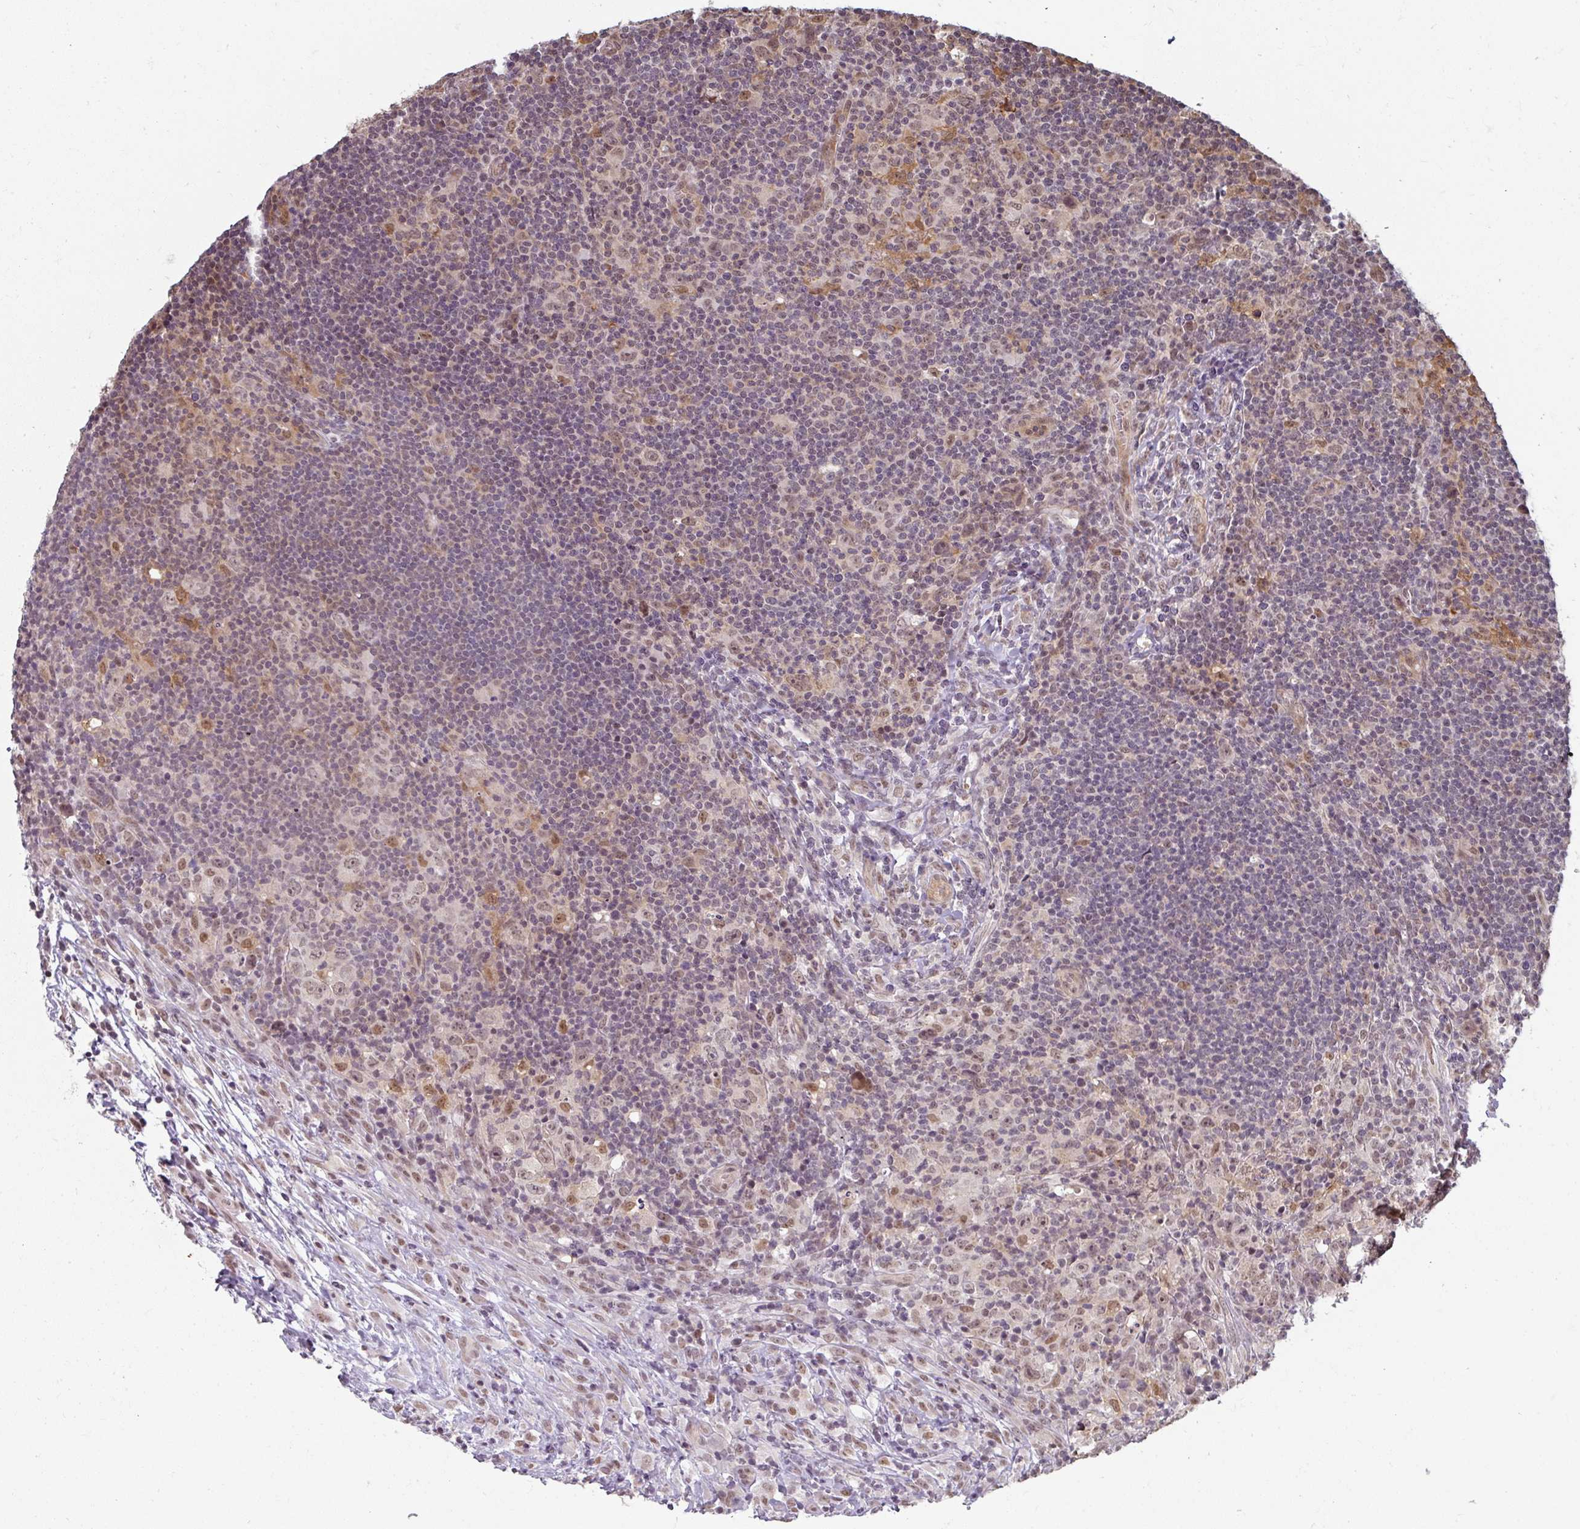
{"staining": {"intensity": "weak", "quantity": ">75%", "location": "nuclear"}, "tissue": "lymphoma", "cell_type": "Tumor cells", "image_type": "cancer", "snomed": [{"axis": "morphology", "description": "Hodgkin's disease, NOS"}, {"axis": "topography", "description": "Lymph node"}], "caption": "A micrograph of human Hodgkin's disease stained for a protein displays weak nuclear brown staining in tumor cells. (DAB IHC with brightfield microscopy, high magnification).", "gene": "GTF2H3", "patient": {"sex": "female", "age": 18}}